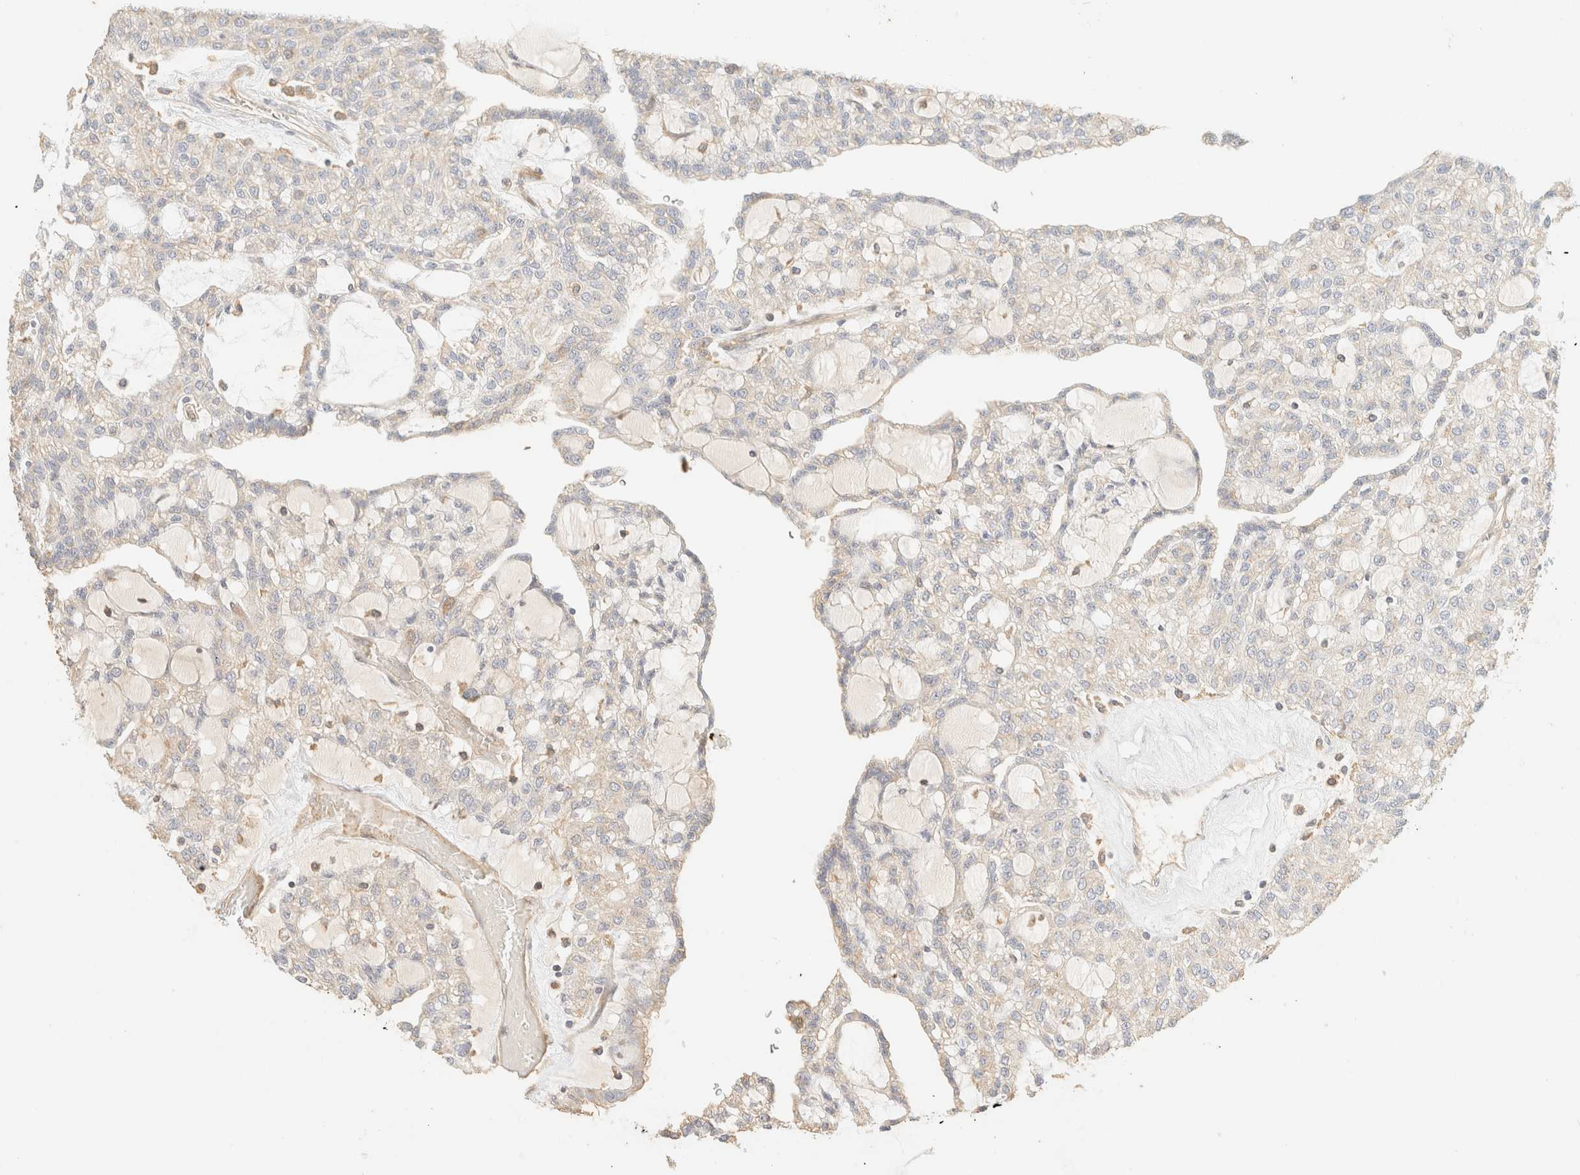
{"staining": {"intensity": "negative", "quantity": "none", "location": "none"}, "tissue": "renal cancer", "cell_type": "Tumor cells", "image_type": "cancer", "snomed": [{"axis": "morphology", "description": "Adenocarcinoma, NOS"}, {"axis": "topography", "description": "Kidney"}], "caption": "Immunohistochemistry image of human renal cancer stained for a protein (brown), which shows no positivity in tumor cells. Nuclei are stained in blue.", "gene": "FHOD1", "patient": {"sex": "male", "age": 63}}